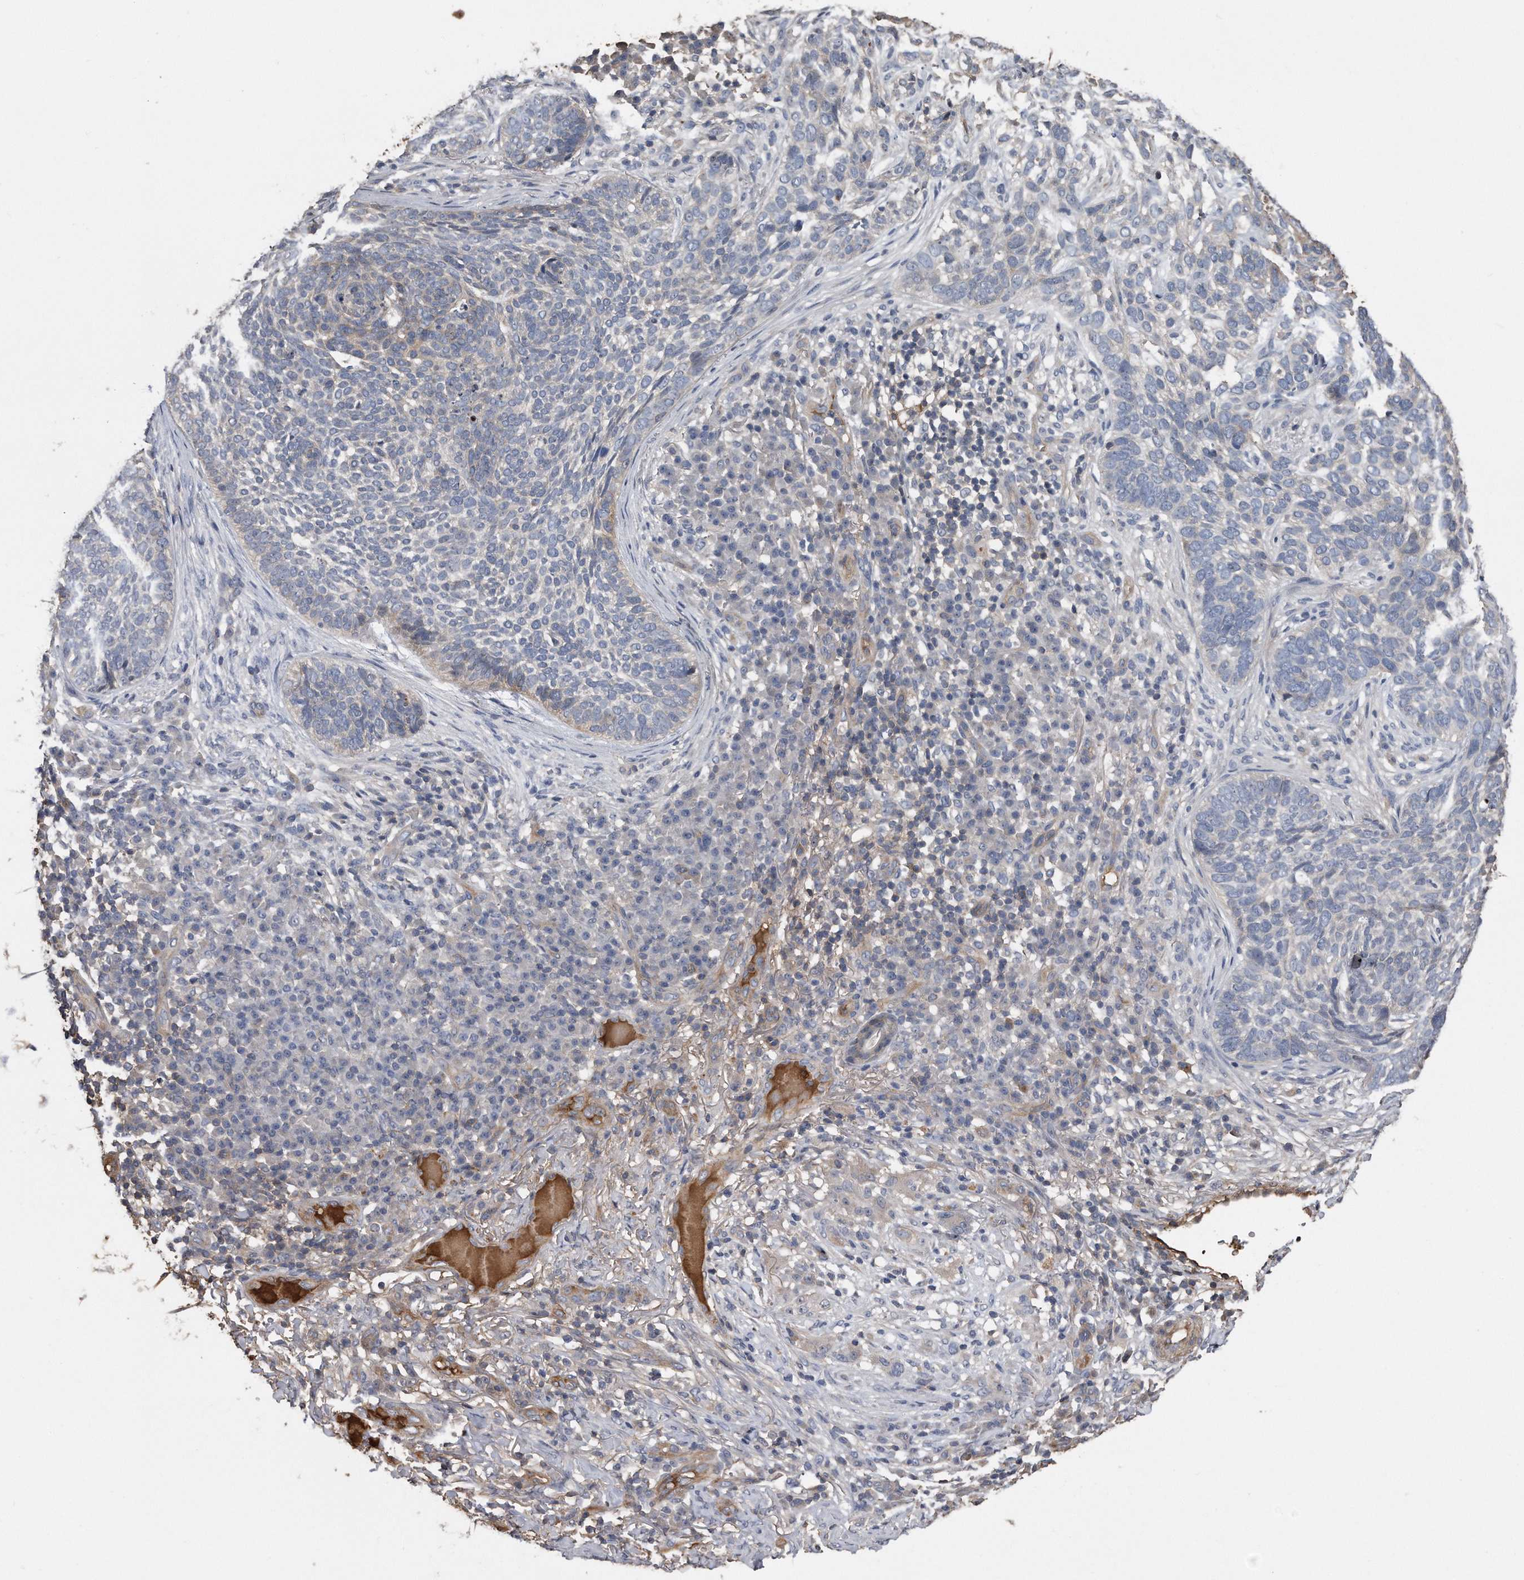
{"staining": {"intensity": "negative", "quantity": "none", "location": "none"}, "tissue": "skin cancer", "cell_type": "Tumor cells", "image_type": "cancer", "snomed": [{"axis": "morphology", "description": "Basal cell carcinoma"}, {"axis": "topography", "description": "Skin"}], "caption": "The image exhibits no significant staining in tumor cells of basal cell carcinoma (skin).", "gene": "KCND3", "patient": {"sex": "female", "age": 64}}